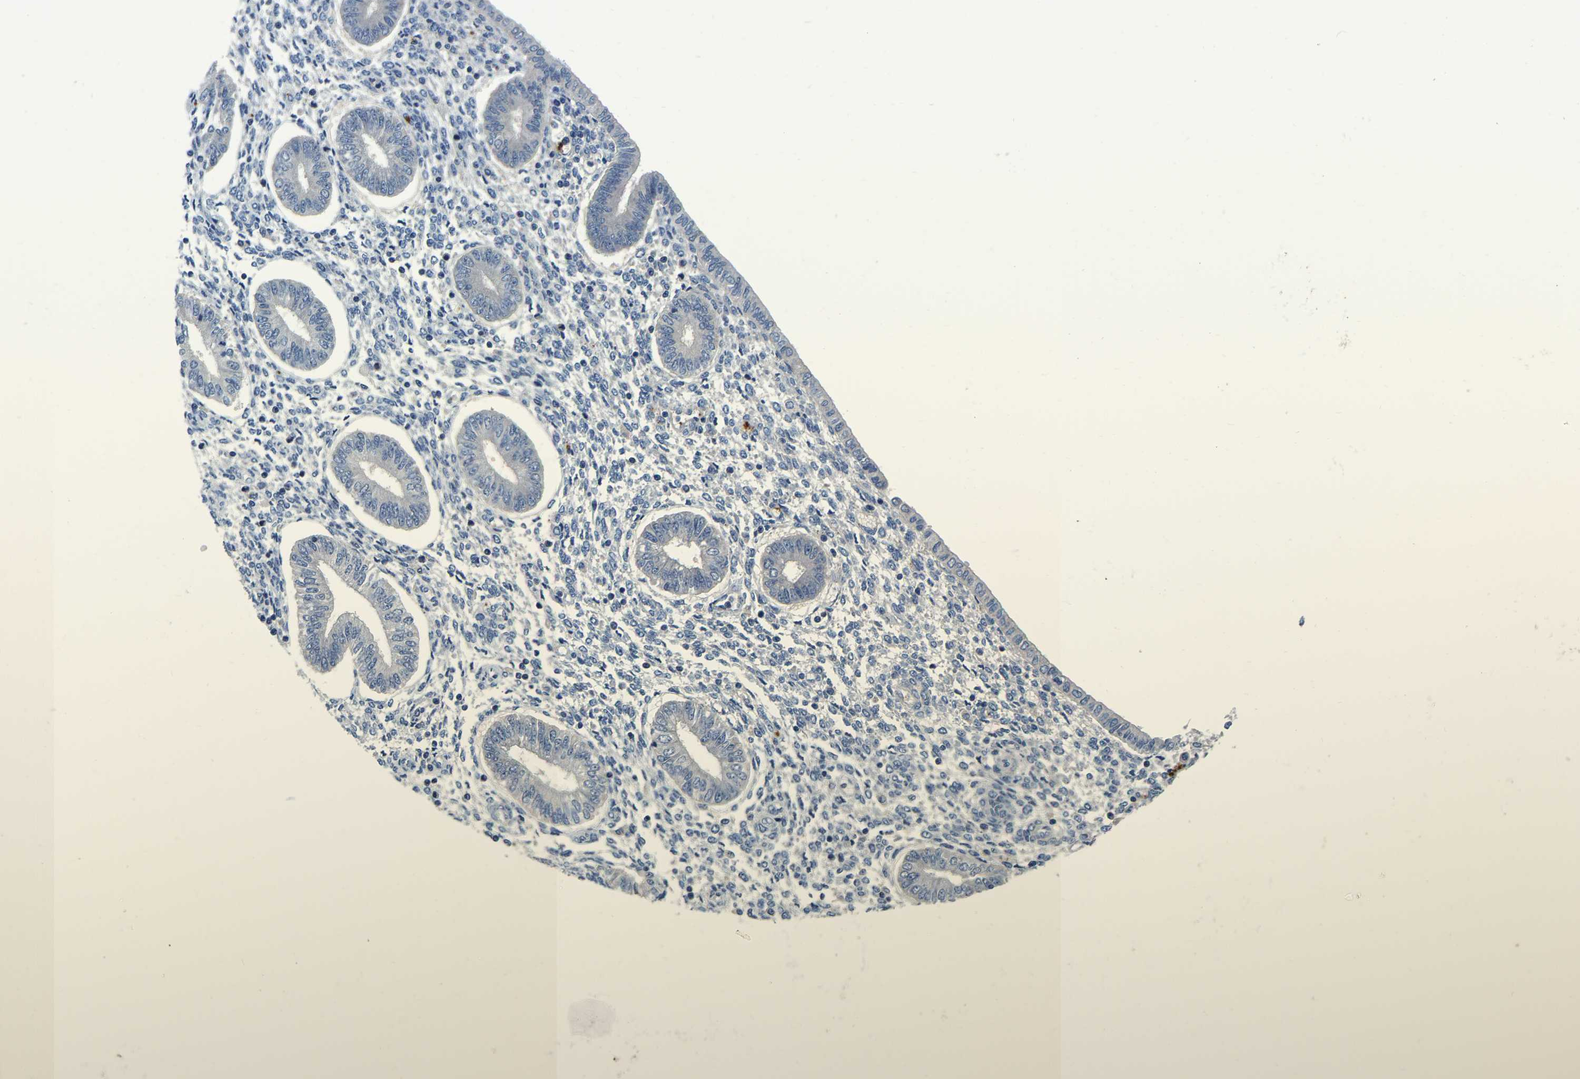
{"staining": {"intensity": "negative", "quantity": "none", "location": "none"}, "tissue": "endometrium", "cell_type": "Cells in endometrial stroma", "image_type": "normal", "snomed": [{"axis": "morphology", "description": "Normal tissue, NOS"}, {"axis": "topography", "description": "Endometrium"}], "caption": "IHC micrograph of unremarkable endometrium: endometrium stained with DAB shows no significant protein expression in cells in endometrial stroma.", "gene": "RAB27B", "patient": {"sex": "female", "age": 50}}